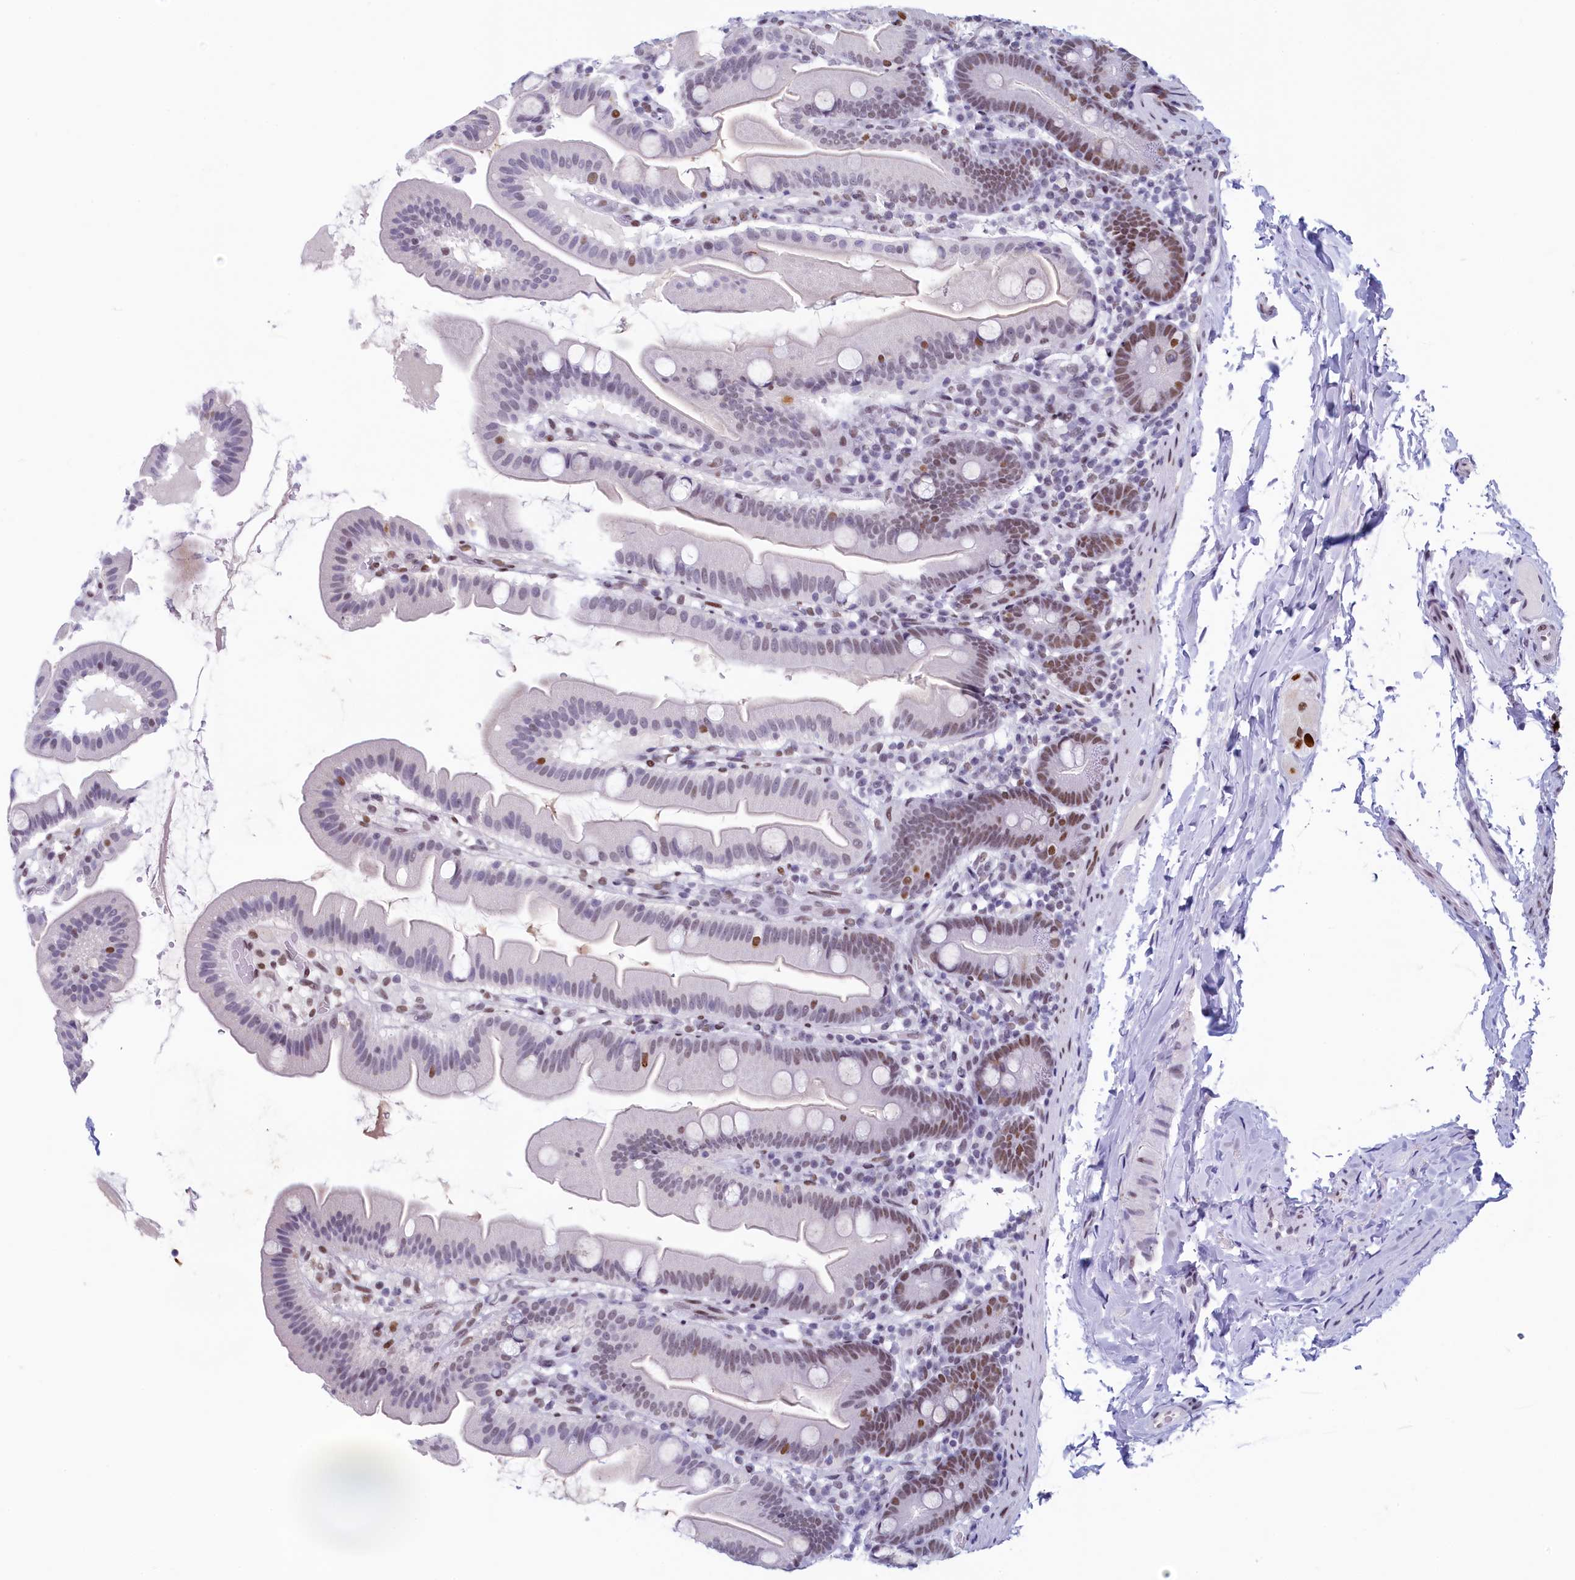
{"staining": {"intensity": "moderate", "quantity": "<25%", "location": "nuclear"}, "tissue": "small intestine", "cell_type": "Glandular cells", "image_type": "normal", "snomed": [{"axis": "morphology", "description": "Normal tissue, NOS"}, {"axis": "topography", "description": "Small intestine"}], "caption": "Glandular cells reveal low levels of moderate nuclear staining in about <25% of cells in unremarkable small intestine.", "gene": "SUGP2", "patient": {"sex": "female", "age": 68}}